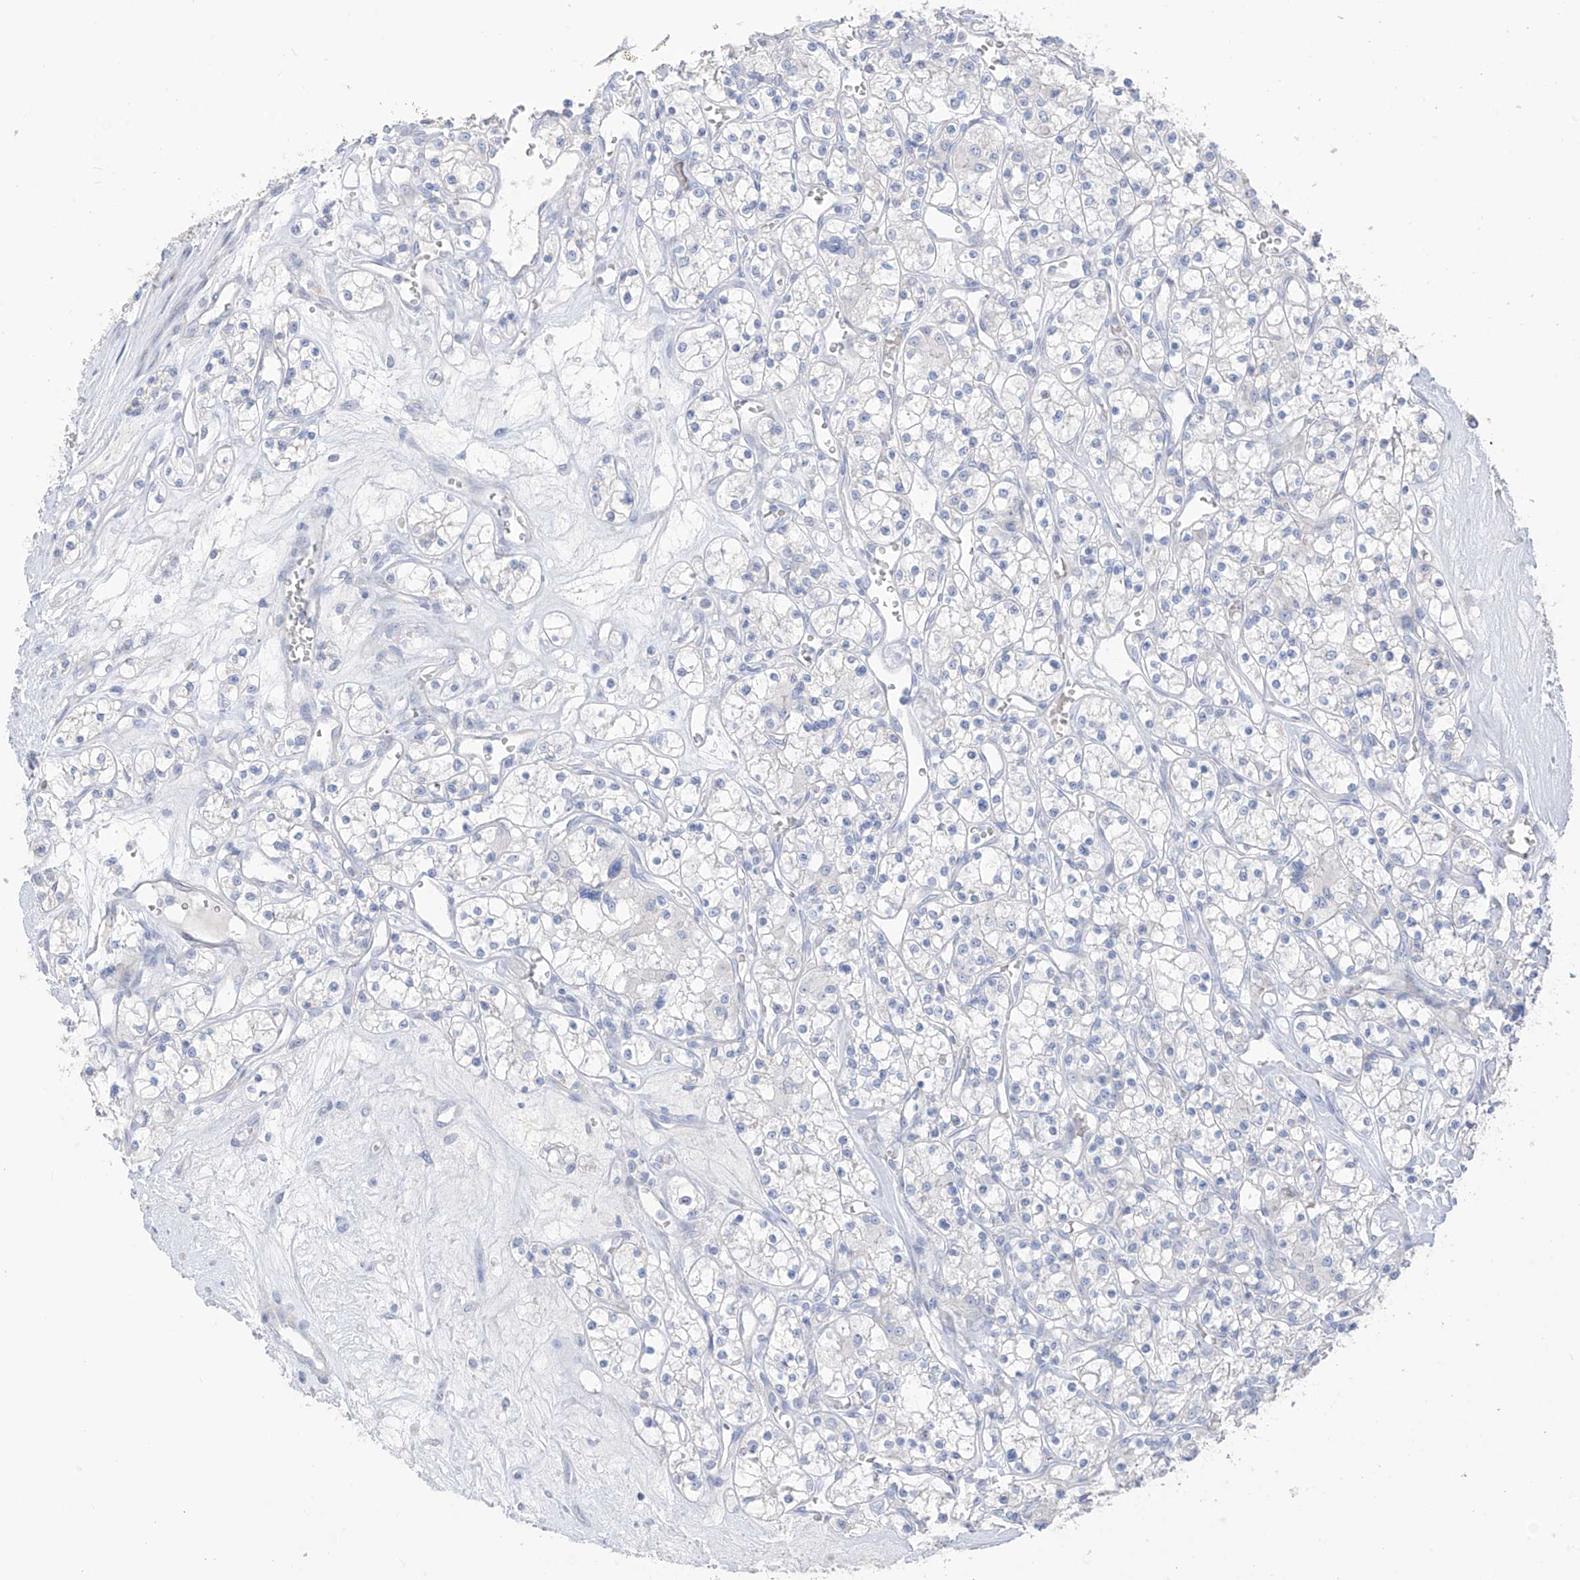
{"staining": {"intensity": "negative", "quantity": "none", "location": "none"}, "tissue": "renal cancer", "cell_type": "Tumor cells", "image_type": "cancer", "snomed": [{"axis": "morphology", "description": "Adenocarcinoma, NOS"}, {"axis": "topography", "description": "Kidney"}], "caption": "This is an IHC photomicrograph of human renal cancer (adenocarcinoma). There is no expression in tumor cells.", "gene": "ASPRV1", "patient": {"sex": "female", "age": 59}}